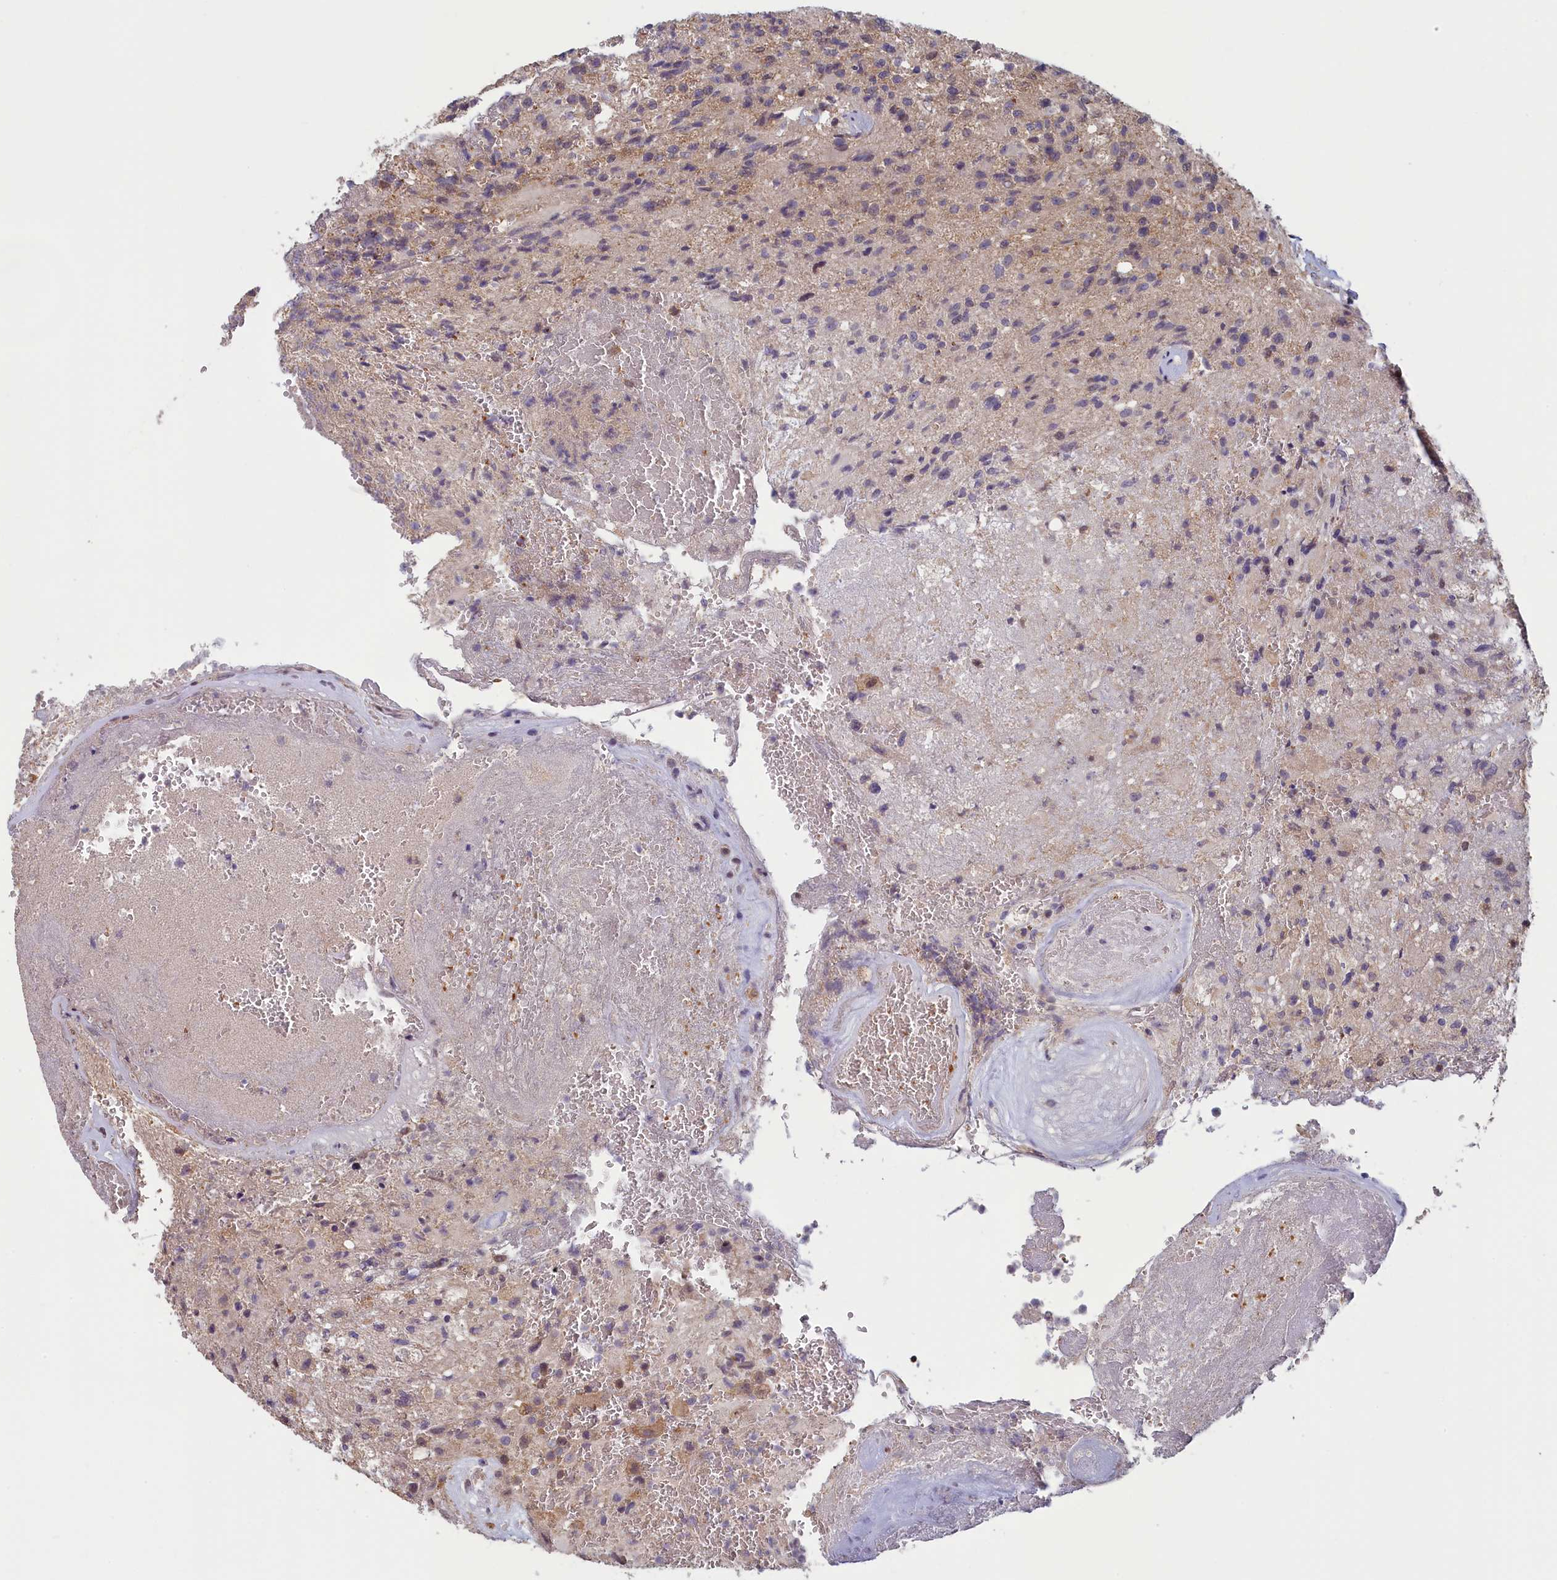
{"staining": {"intensity": "weak", "quantity": "<25%", "location": "cytoplasmic/membranous"}, "tissue": "glioma", "cell_type": "Tumor cells", "image_type": "cancer", "snomed": [{"axis": "morphology", "description": "Glioma, malignant, High grade"}, {"axis": "topography", "description": "Brain"}], "caption": "DAB immunohistochemical staining of human malignant glioma (high-grade) demonstrates no significant staining in tumor cells.", "gene": "NUBP1", "patient": {"sex": "male", "age": 56}}